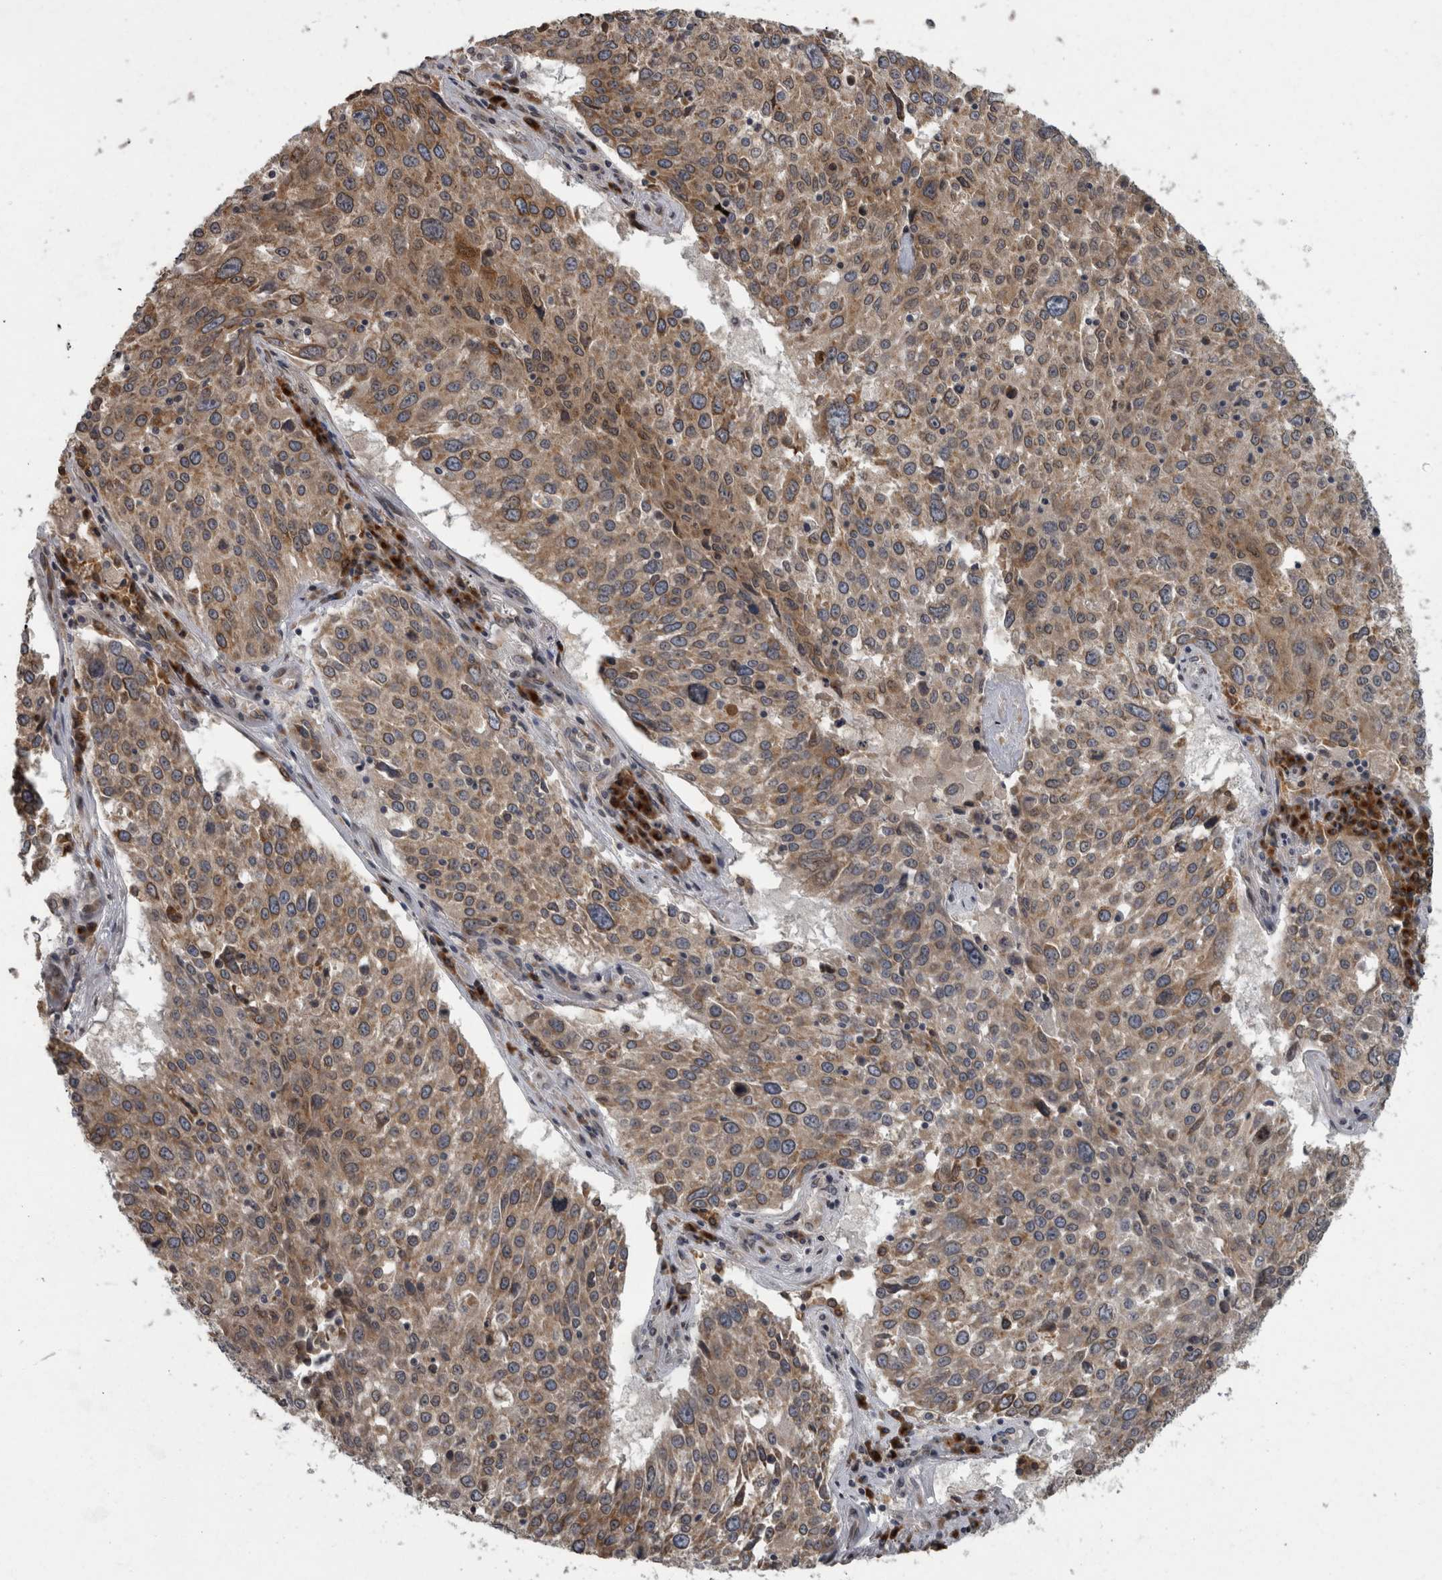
{"staining": {"intensity": "moderate", "quantity": ">75%", "location": "cytoplasmic/membranous"}, "tissue": "lung cancer", "cell_type": "Tumor cells", "image_type": "cancer", "snomed": [{"axis": "morphology", "description": "Squamous cell carcinoma, NOS"}, {"axis": "topography", "description": "Lung"}], "caption": "There is medium levels of moderate cytoplasmic/membranous positivity in tumor cells of lung cancer, as demonstrated by immunohistochemical staining (brown color).", "gene": "LMAN2L", "patient": {"sex": "male", "age": 65}}